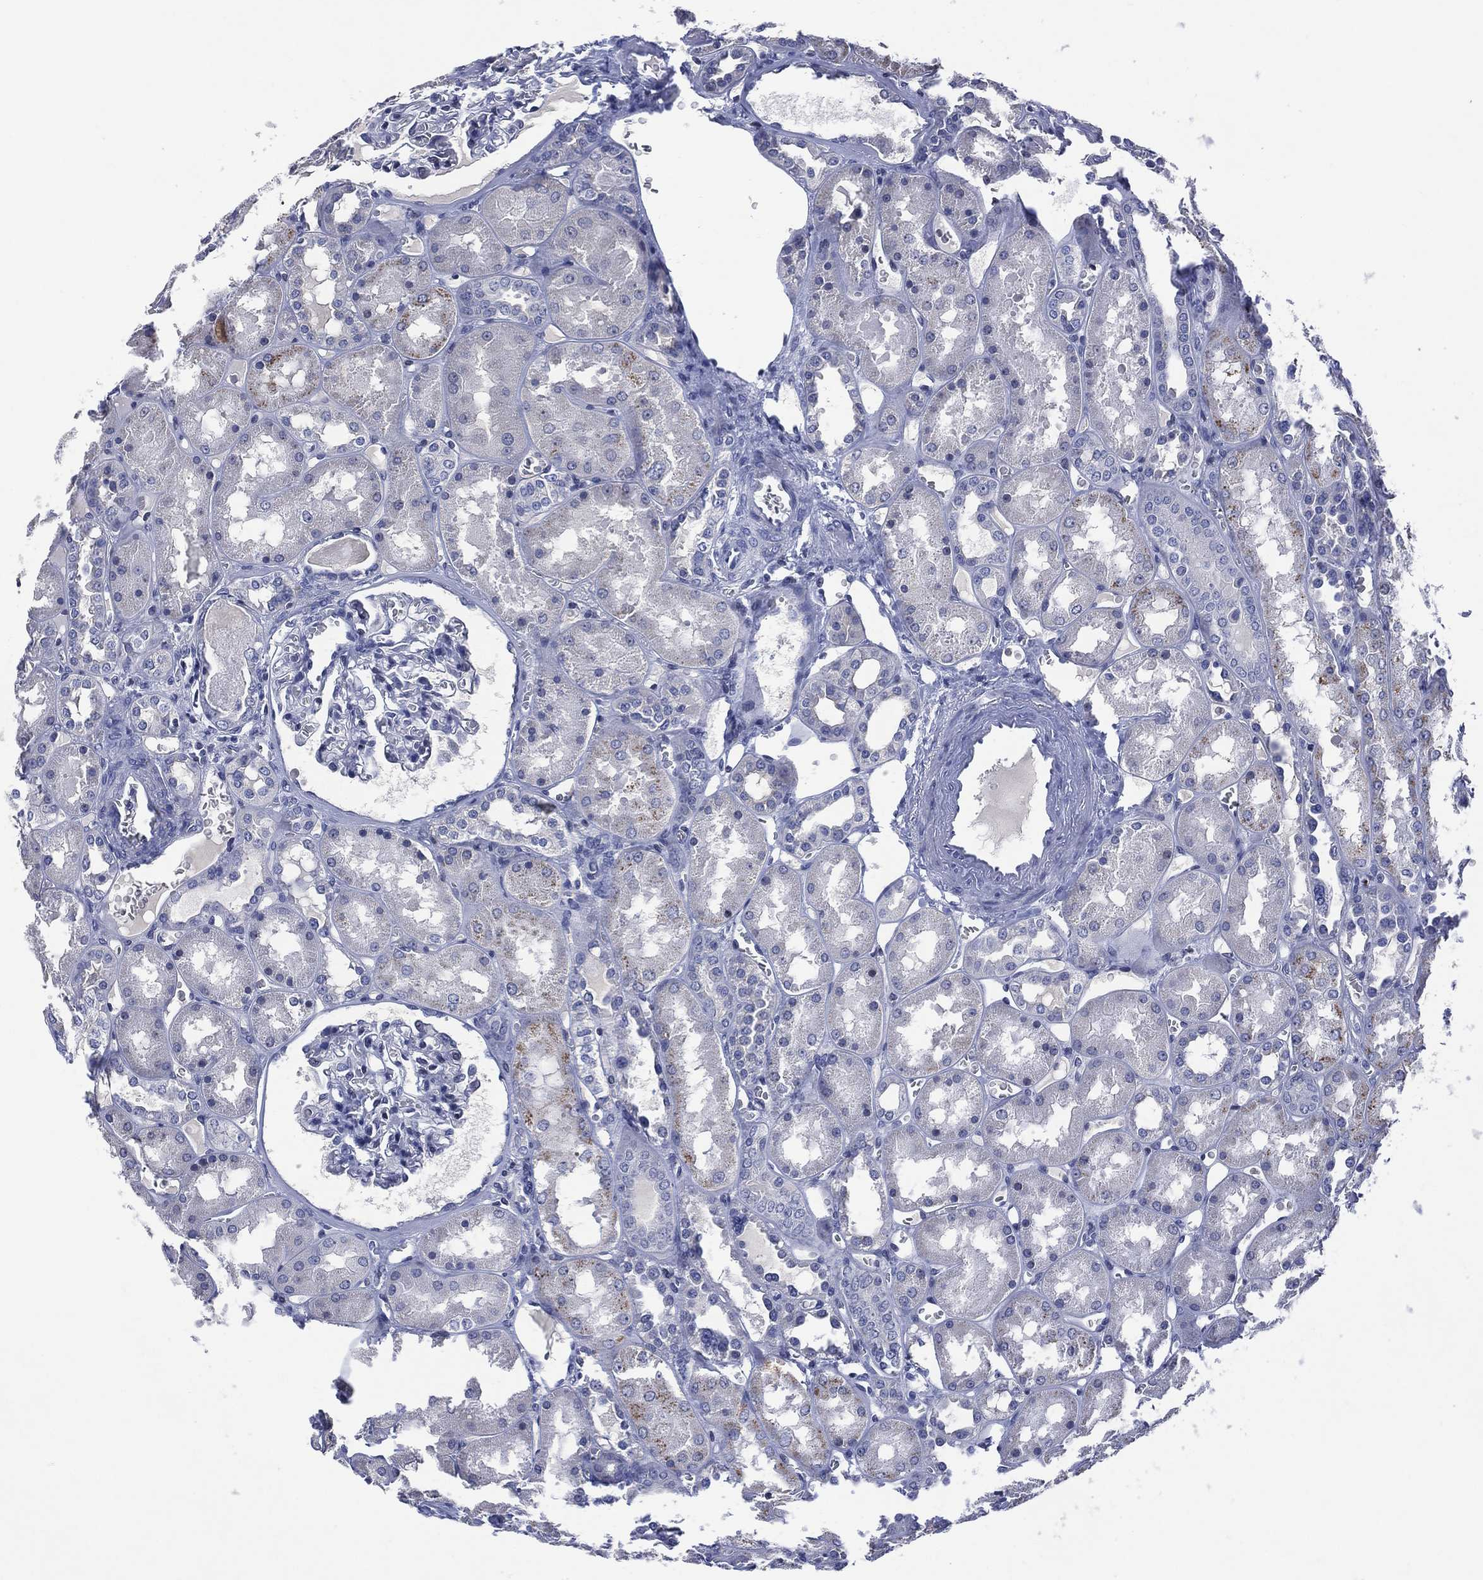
{"staining": {"intensity": "negative", "quantity": "none", "location": "none"}, "tissue": "kidney", "cell_type": "Cells in glomeruli", "image_type": "normal", "snomed": [{"axis": "morphology", "description": "Normal tissue, NOS"}, {"axis": "topography", "description": "Kidney"}], "caption": "The immunohistochemistry image has no significant expression in cells in glomeruli of kidney.", "gene": "USP26", "patient": {"sex": "male", "age": 73}}